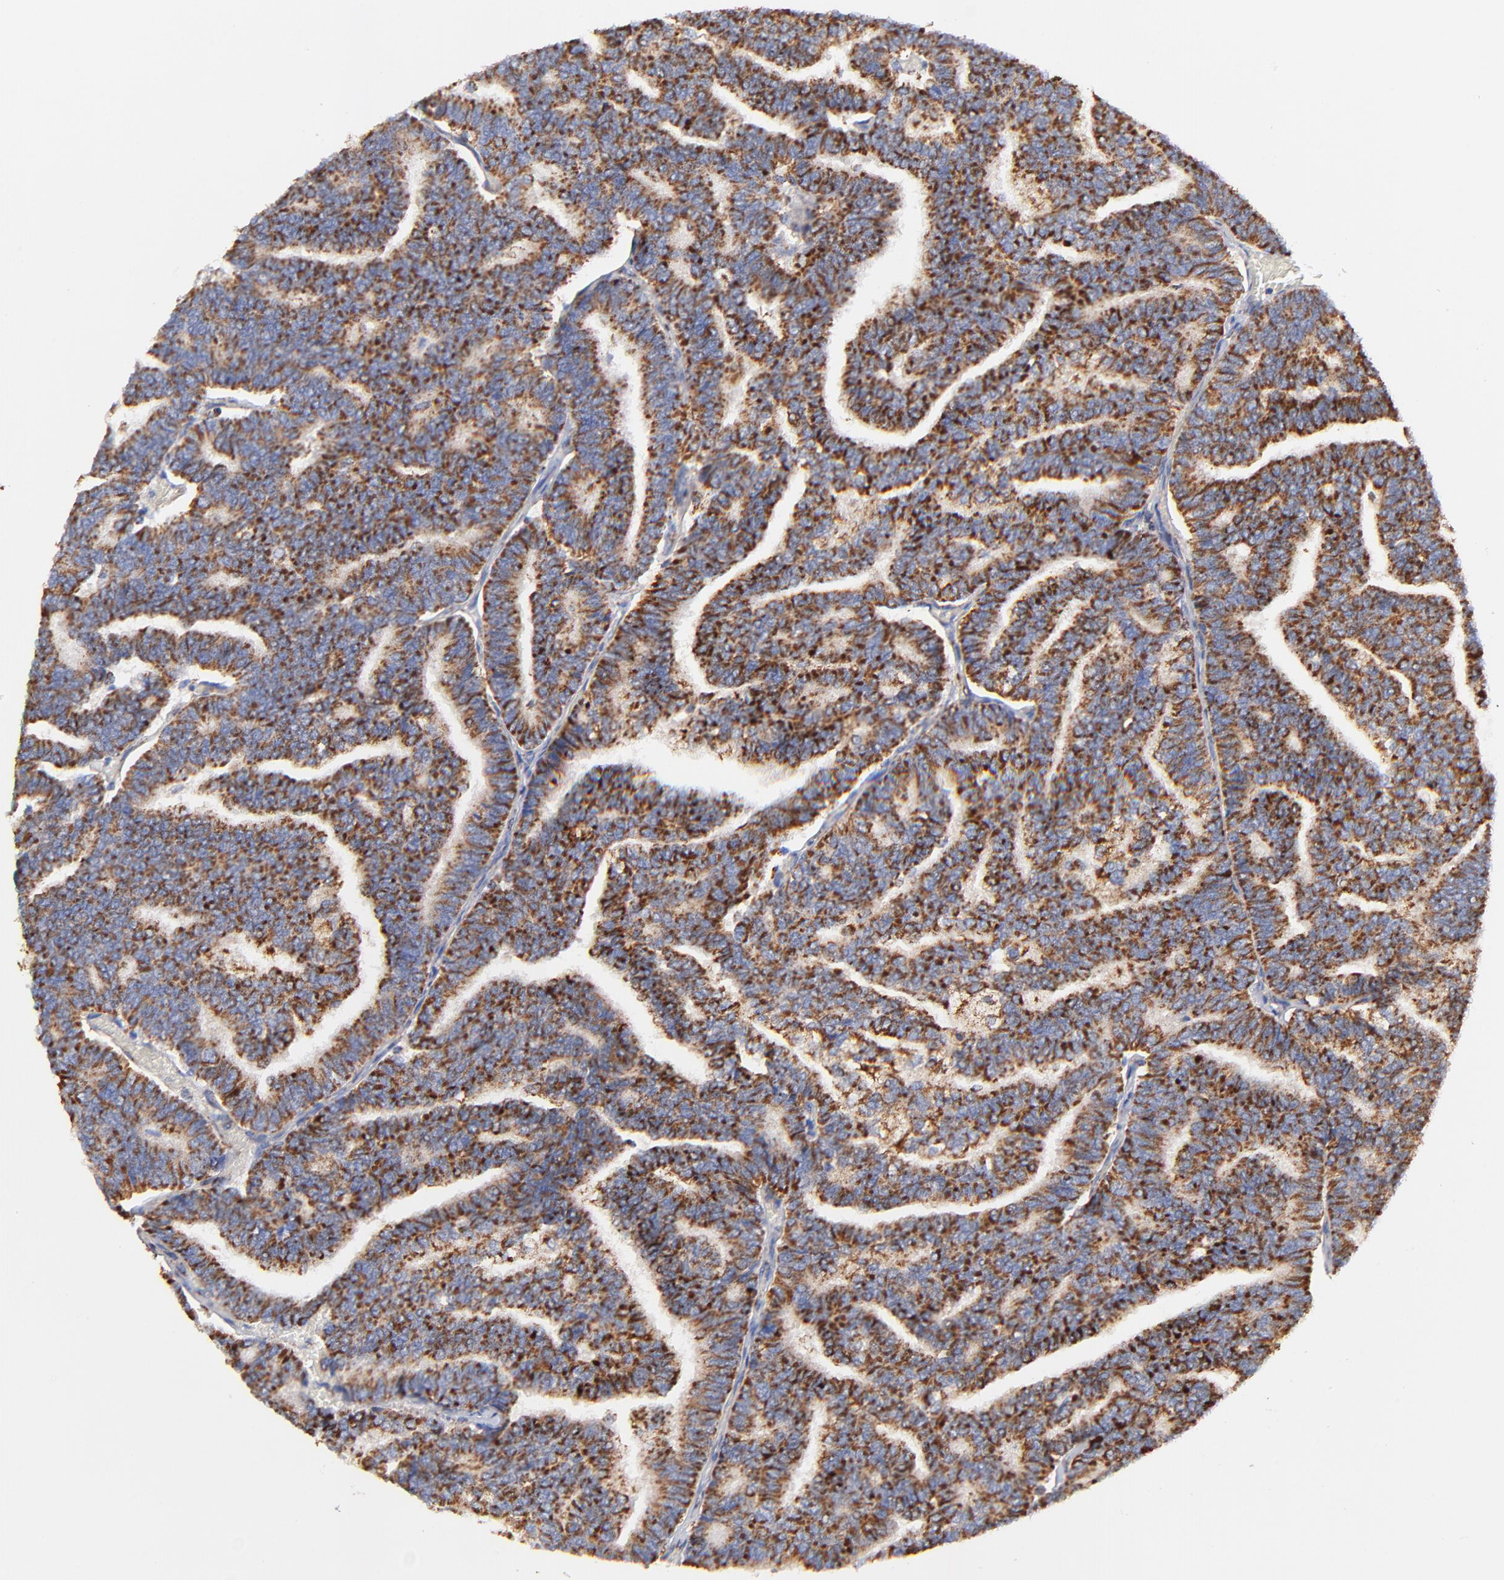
{"staining": {"intensity": "strong", "quantity": ">75%", "location": "cytoplasmic/membranous"}, "tissue": "thyroid cancer", "cell_type": "Tumor cells", "image_type": "cancer", "snomed": [{"axis": "morphology", "description": "Papillary adenocarcinoma, NOS"}, {"axis": "topography", "description": "Thyroid gland"}], "caption": "There is high levels of strong cytoplasmic/membranous expression in tumor cells of thyroid papillary adenocarcinoma, as demonstrated by immunohistochemical staining (brown color).", "gene": "ATP5F1D", "patient": {"sex": "female", "age": 35}}